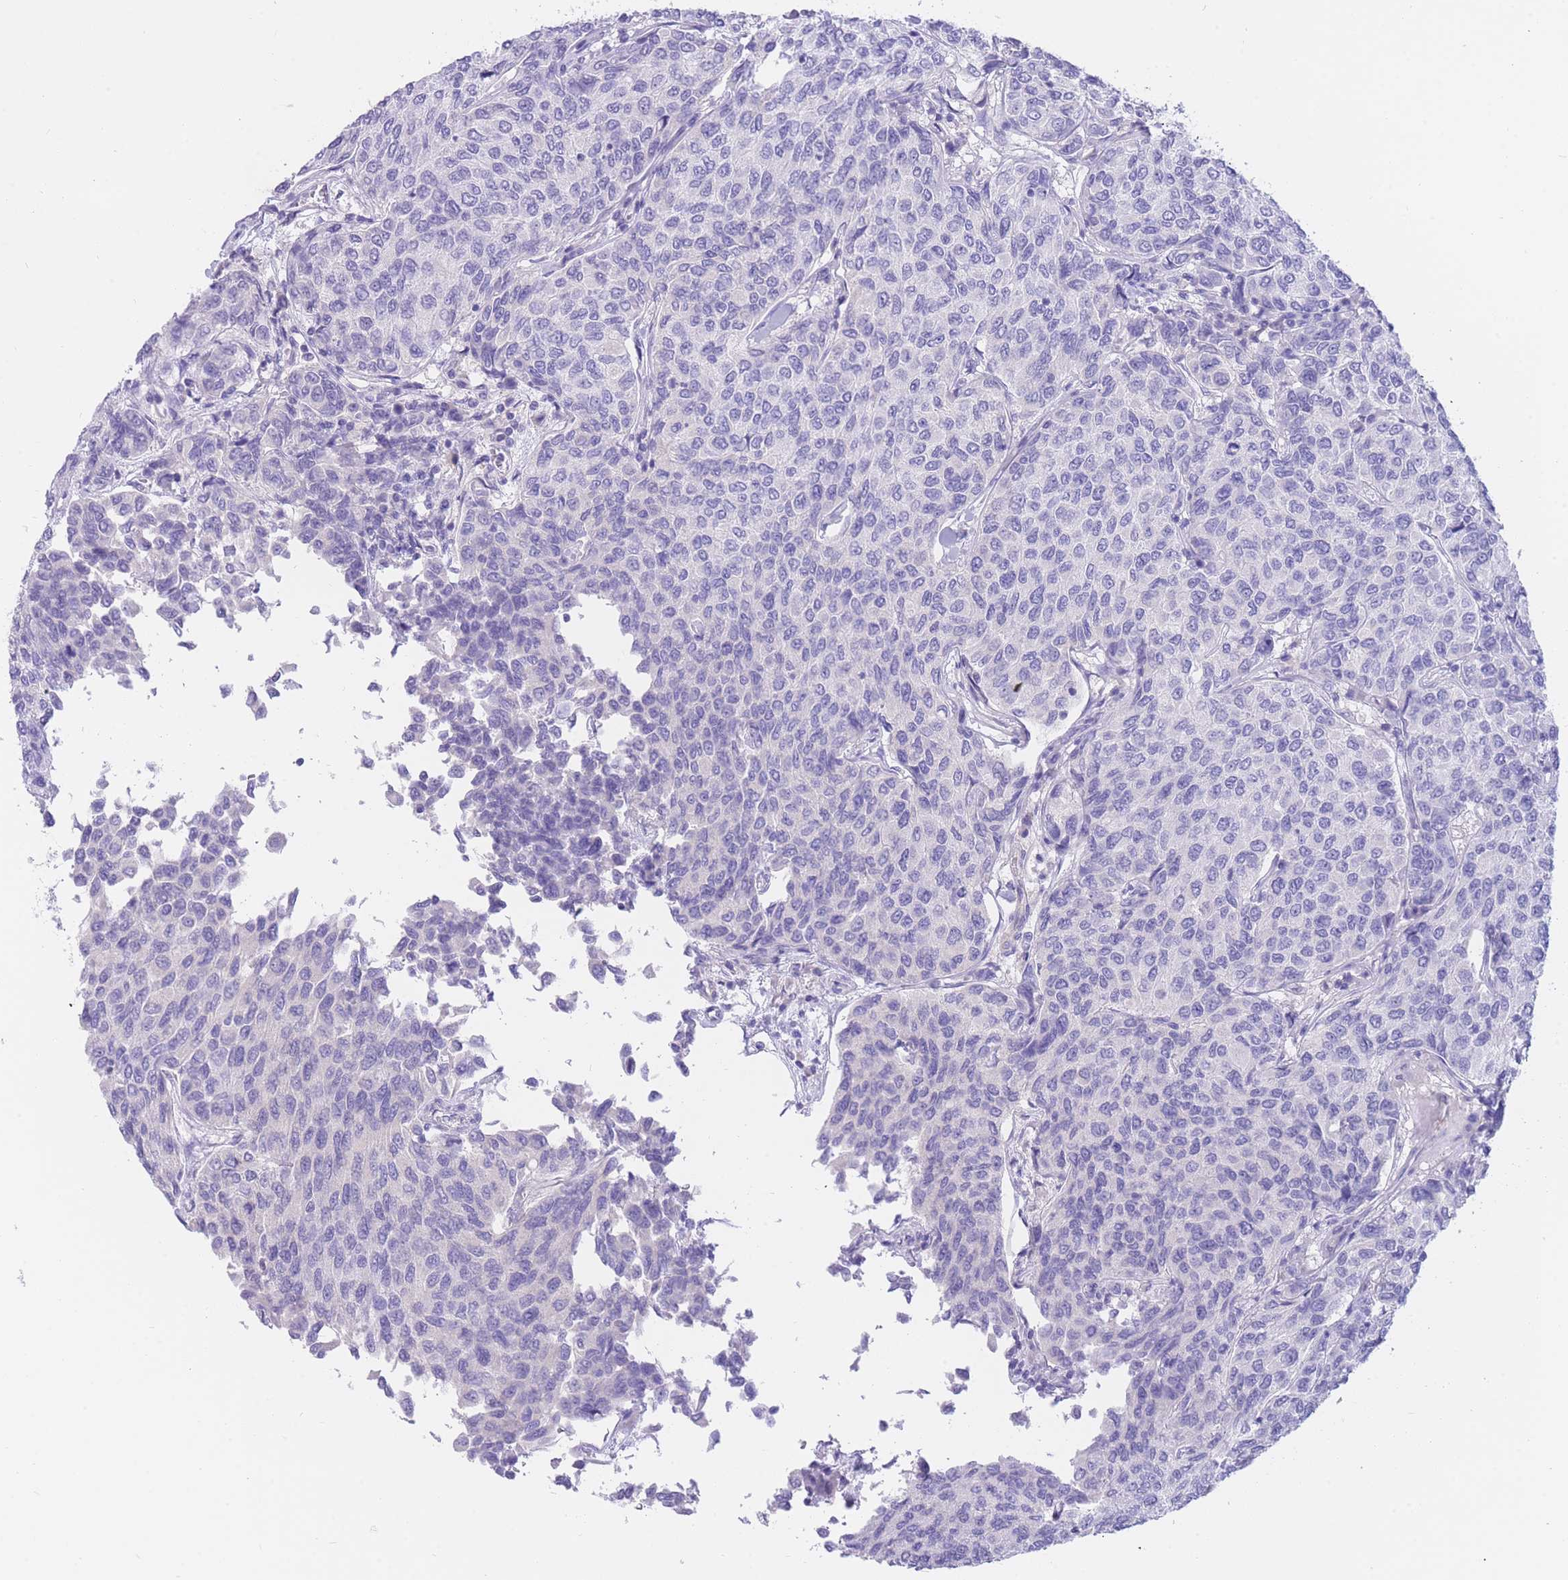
{"staining": {"intensity": "negative", "quantity": "none", "location": "none"}, "tissue": "breast cancer", "cell_type": "Tumor cells", "image_type": "cancer", "snomed": [{"axis": "morphology", "description": "Duct carcinoma"}, {"axis": "topography", "description": "Breast"}], "caption": "Breast cancer (intraductal carcinoma) stained for a protein using immunohistochemistry demonstrates no positivity tumor cells.", "gene": "SULT1A1", "patient": {"sex": "female", "age": 55}}